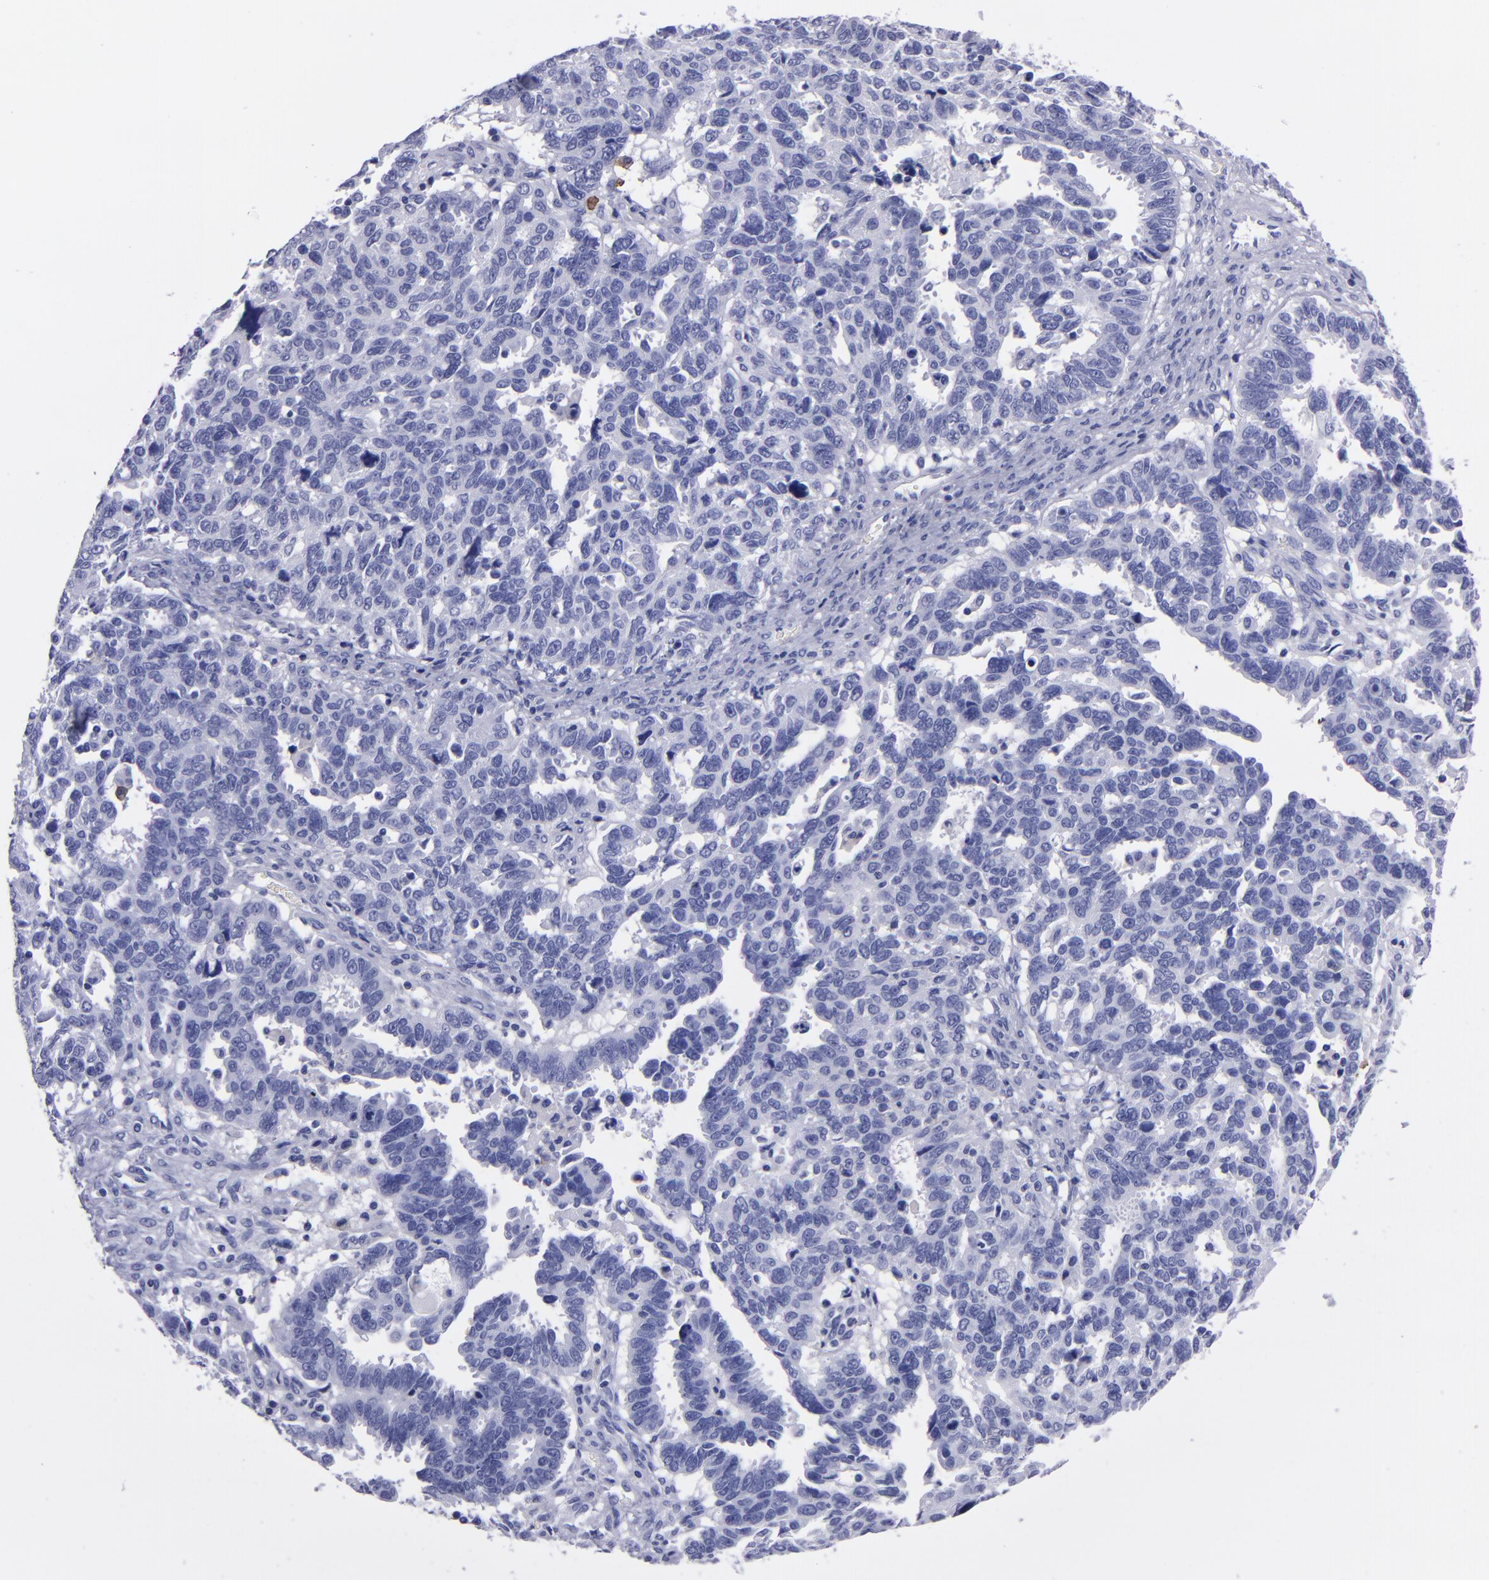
{"staining": {"intensity": "negative", "quantity": "none", "location": "none"}, "tissue": "ovarian cancer", "cell_type": "Tumor cells", "image_type": "cancer", "snomed": [{"axis": "morphology", "description": "Carcinoma, endometroid"}, {"axis": "morphology", "description": "Cystadenocarcinoma, serous, NOS"}, {"axis": "topography", "description": "Ovary"}], "caption": "Tumor cells are negative for protein expression in human ovarian serous cystadenocarcinoma. (Brightfield microscopy of DAB (3,3'-diaminobenzidine) immunohistochemistry at high magnification).", "gene": "CD38", "patient": {"sex": "female", "age": 45}}